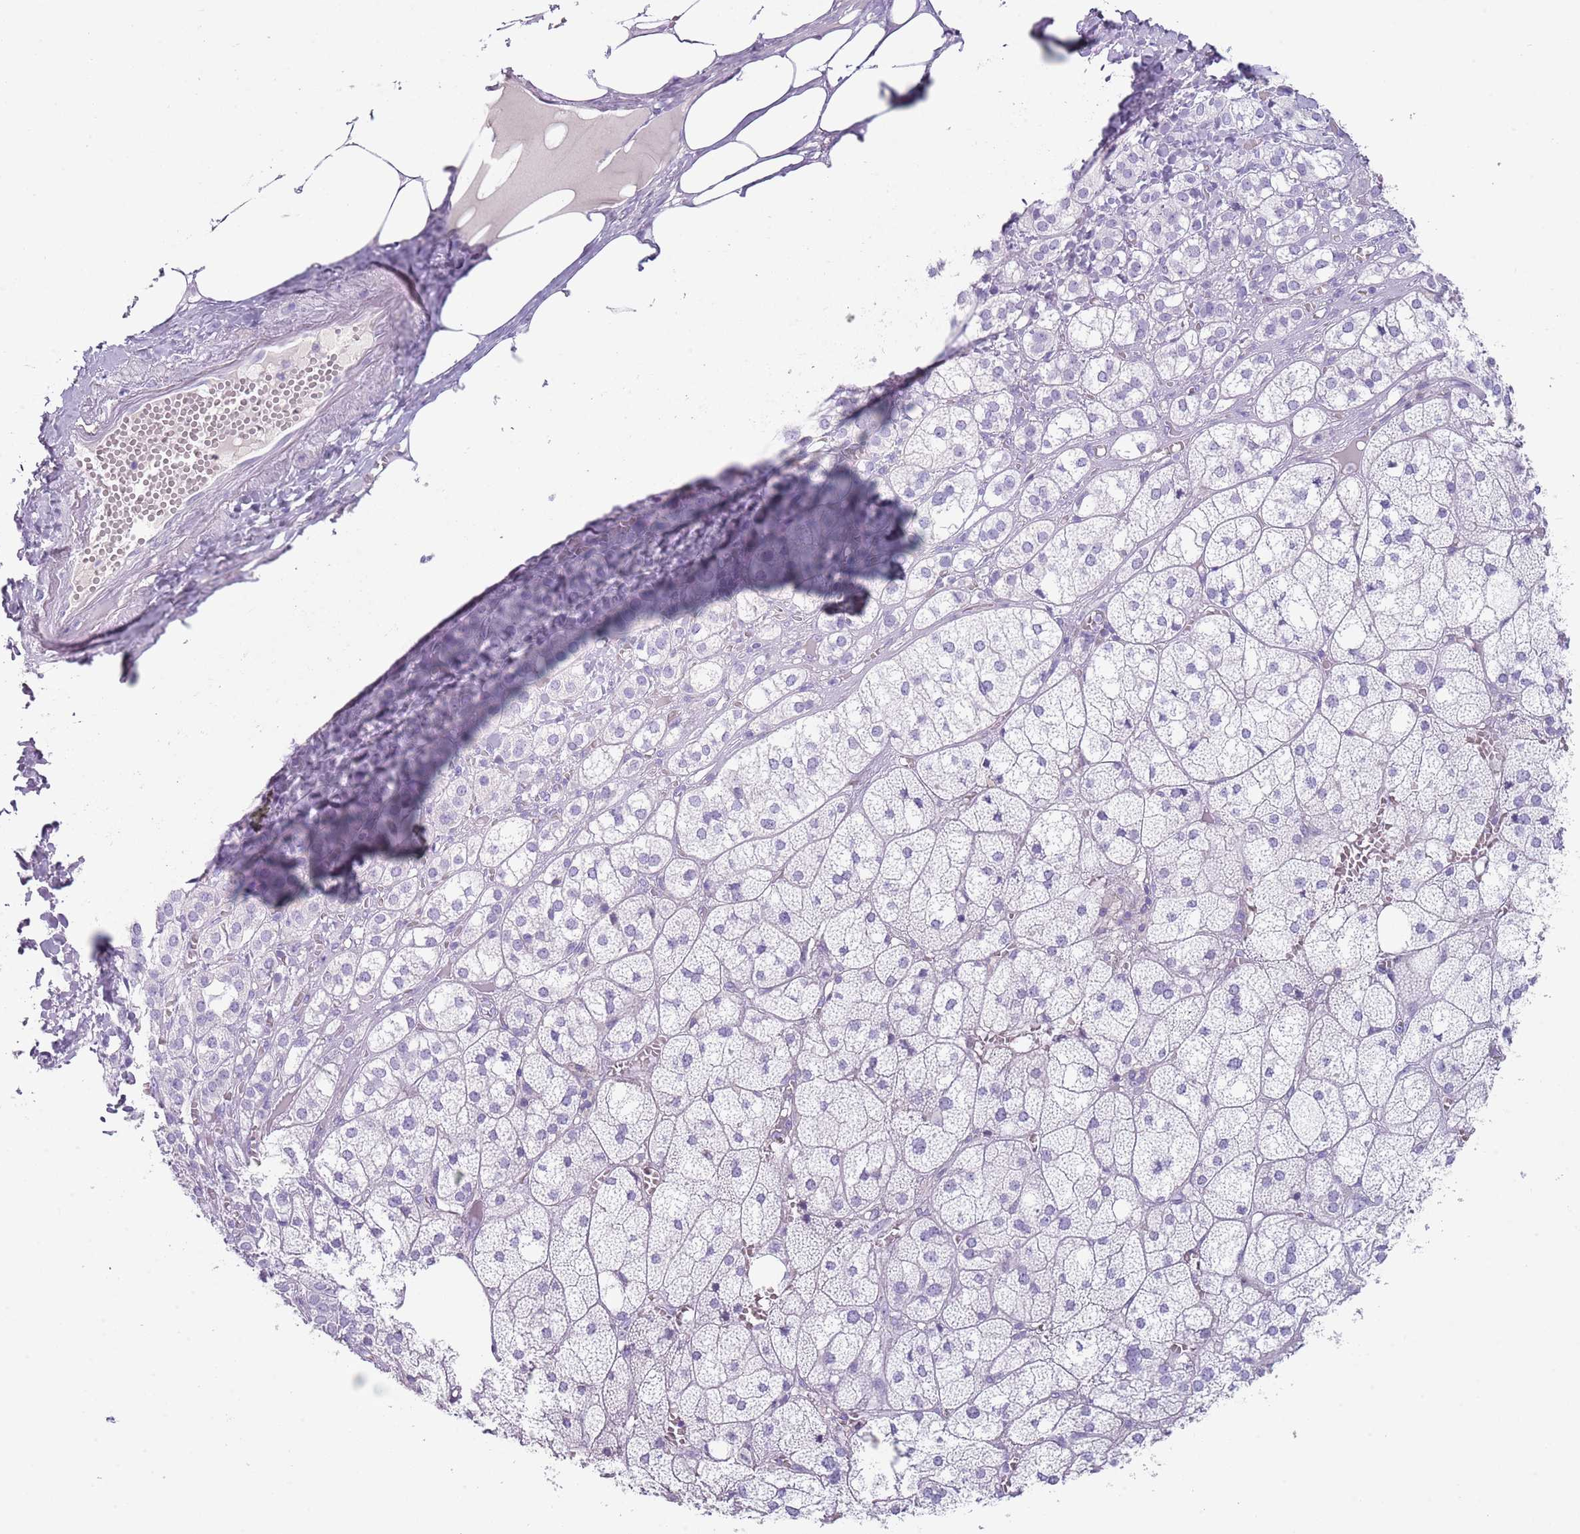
{"staining": {"intensity": "negative", "quantity": "none", "location": "none"}, "tissue": "adrenal gland", "cell_type": "Glandular cells", "image_type": "normal", "snomed": [{"axis": "morphology", "description": "Normal tissue, NOS"}, {"axis": "topography", "description": "Adrenal gland"}], "caption": "Glandular cells are negative for protein expression in unremarkable human adrenal gland. The staining was performed using DAB (3,3'-diaminobenzidine) to visualize the protein expression in brown, while the nuclei were stained in blue with hematoxylin (Magnification: 20x).", "gene": "ENSG00000271254", "patient": {"sex": "female", "age": 61}}